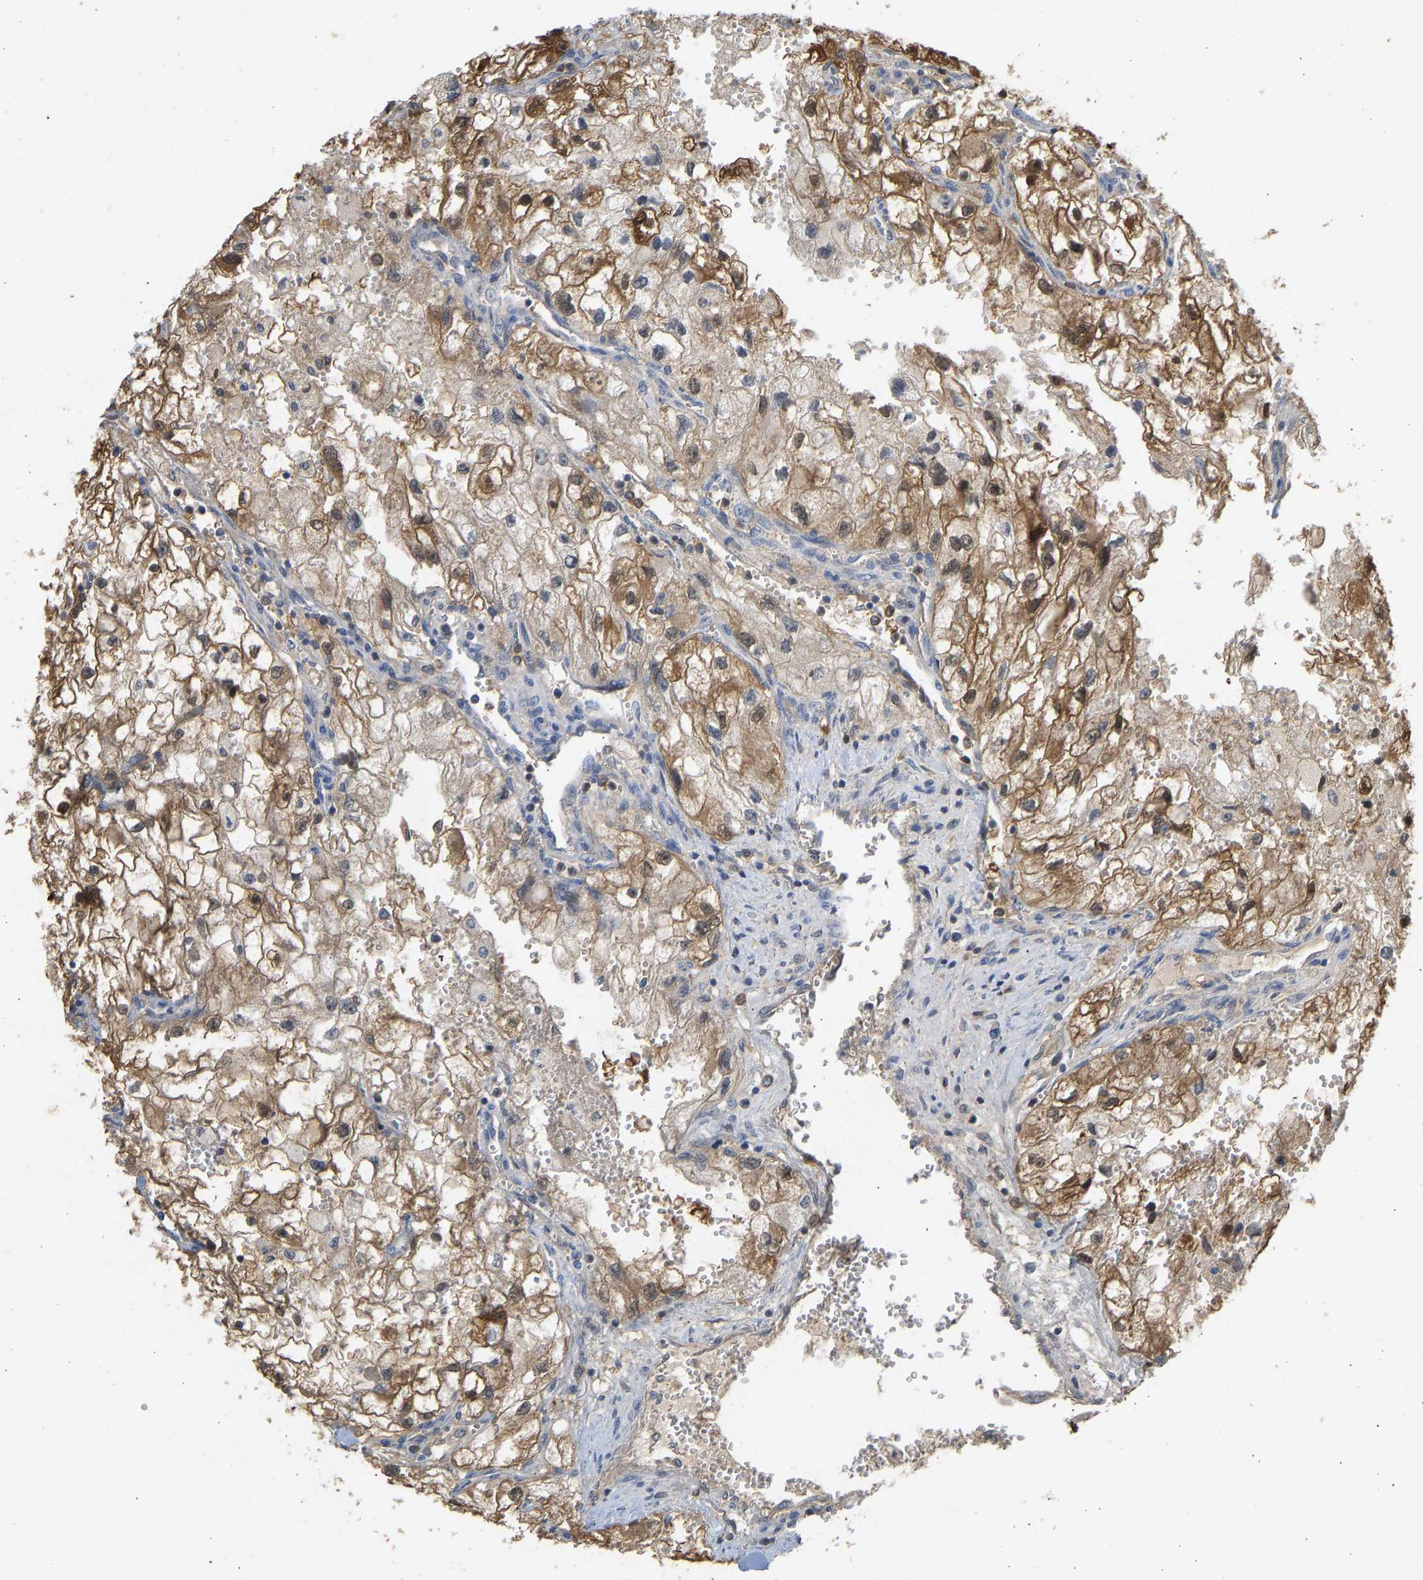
{"staining": {"intensity": "moderate", "quantity": ">75%", "location": "cytoplasmic/membranous"}, "tissue": "renal cancer", "cell_type": "Tumor cells", "image_type": "cancer", "snomed": [{"axis": "morphology", "description": "Adenocarcinoma, NOS"}, {"axis": "topography", "description": "Kidney"}], "caption": "This photomicrograph shows renal adenocarcinoma stained with immunohistochemistry (IHC) to label a protein in brown. The cytoplasmic/membranous of tumor cells show moderate positivity for the protein. Nuclei are counter-stained blue.", "gene": "ENO1", "patient": {"sex": "female", "age": 70}}